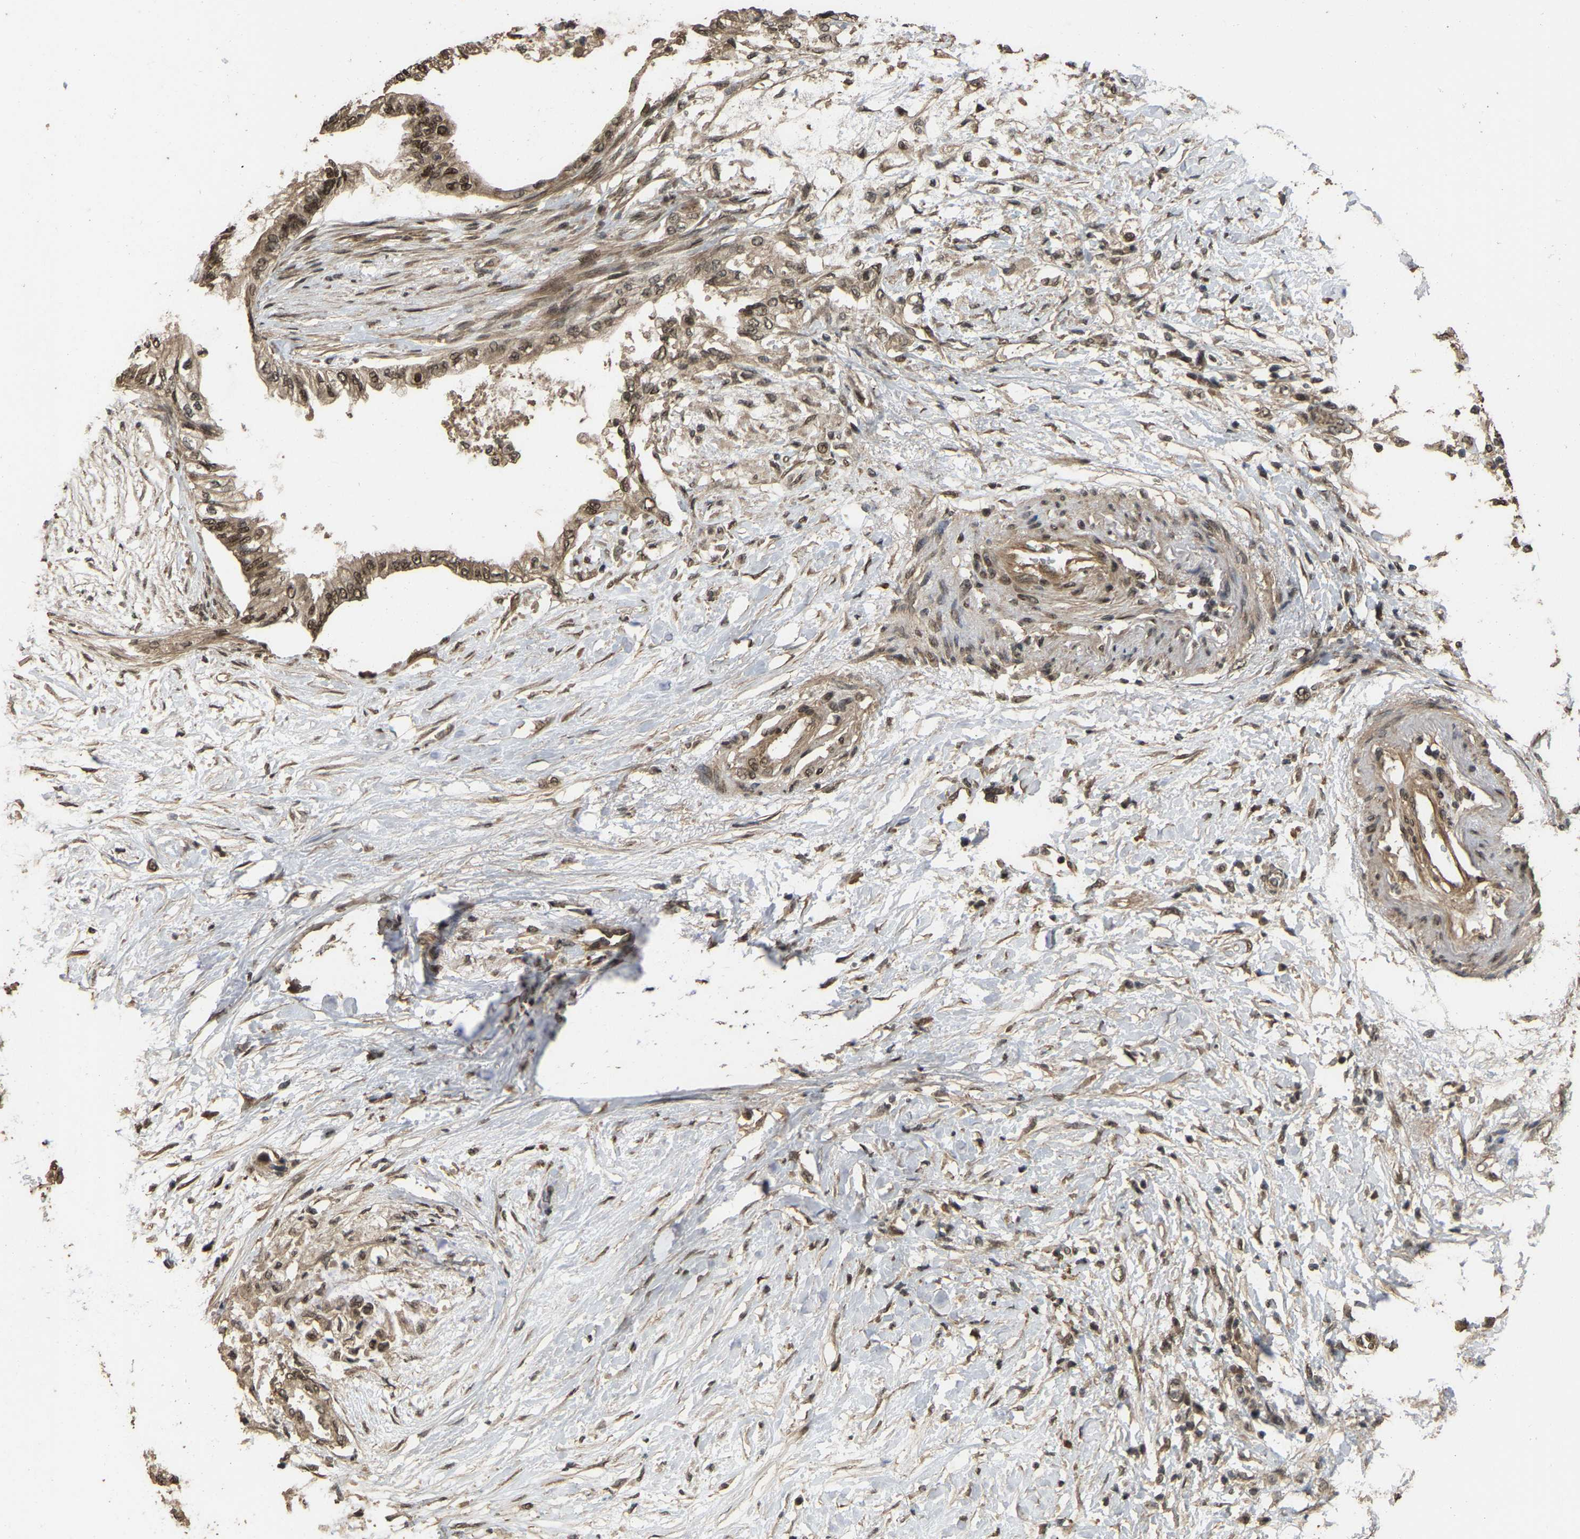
{"staining": {"intensity": "moderate", "quantity": ">75%", "location": "cytoplasmic/membranous,nuclear"}, "tissue": "pancreatic cancer", "cell_type": "Tumor cells", "image_type": "cancer", "snomed": [{"axis": "morphology", "description": "Normal tissue, NOS"}, {"axis": "morphology", "description": "Adenocarcinoma, NOS"}, {"axis": "topography", "description": "Pancreas"}, {"axis": "topography", "description": "Duodenum"}], "caption": "This photomicrograph reveals immunohistochemistry (IHC) staining of human adenocarcinoma (pancreatic), with medium moderate cytoplasmic/membranous and nuclear positivity in approximately >75% of tumor cells.", "gene": "ARHGAP23", "patient": {"sex": "female", "age": 60}}